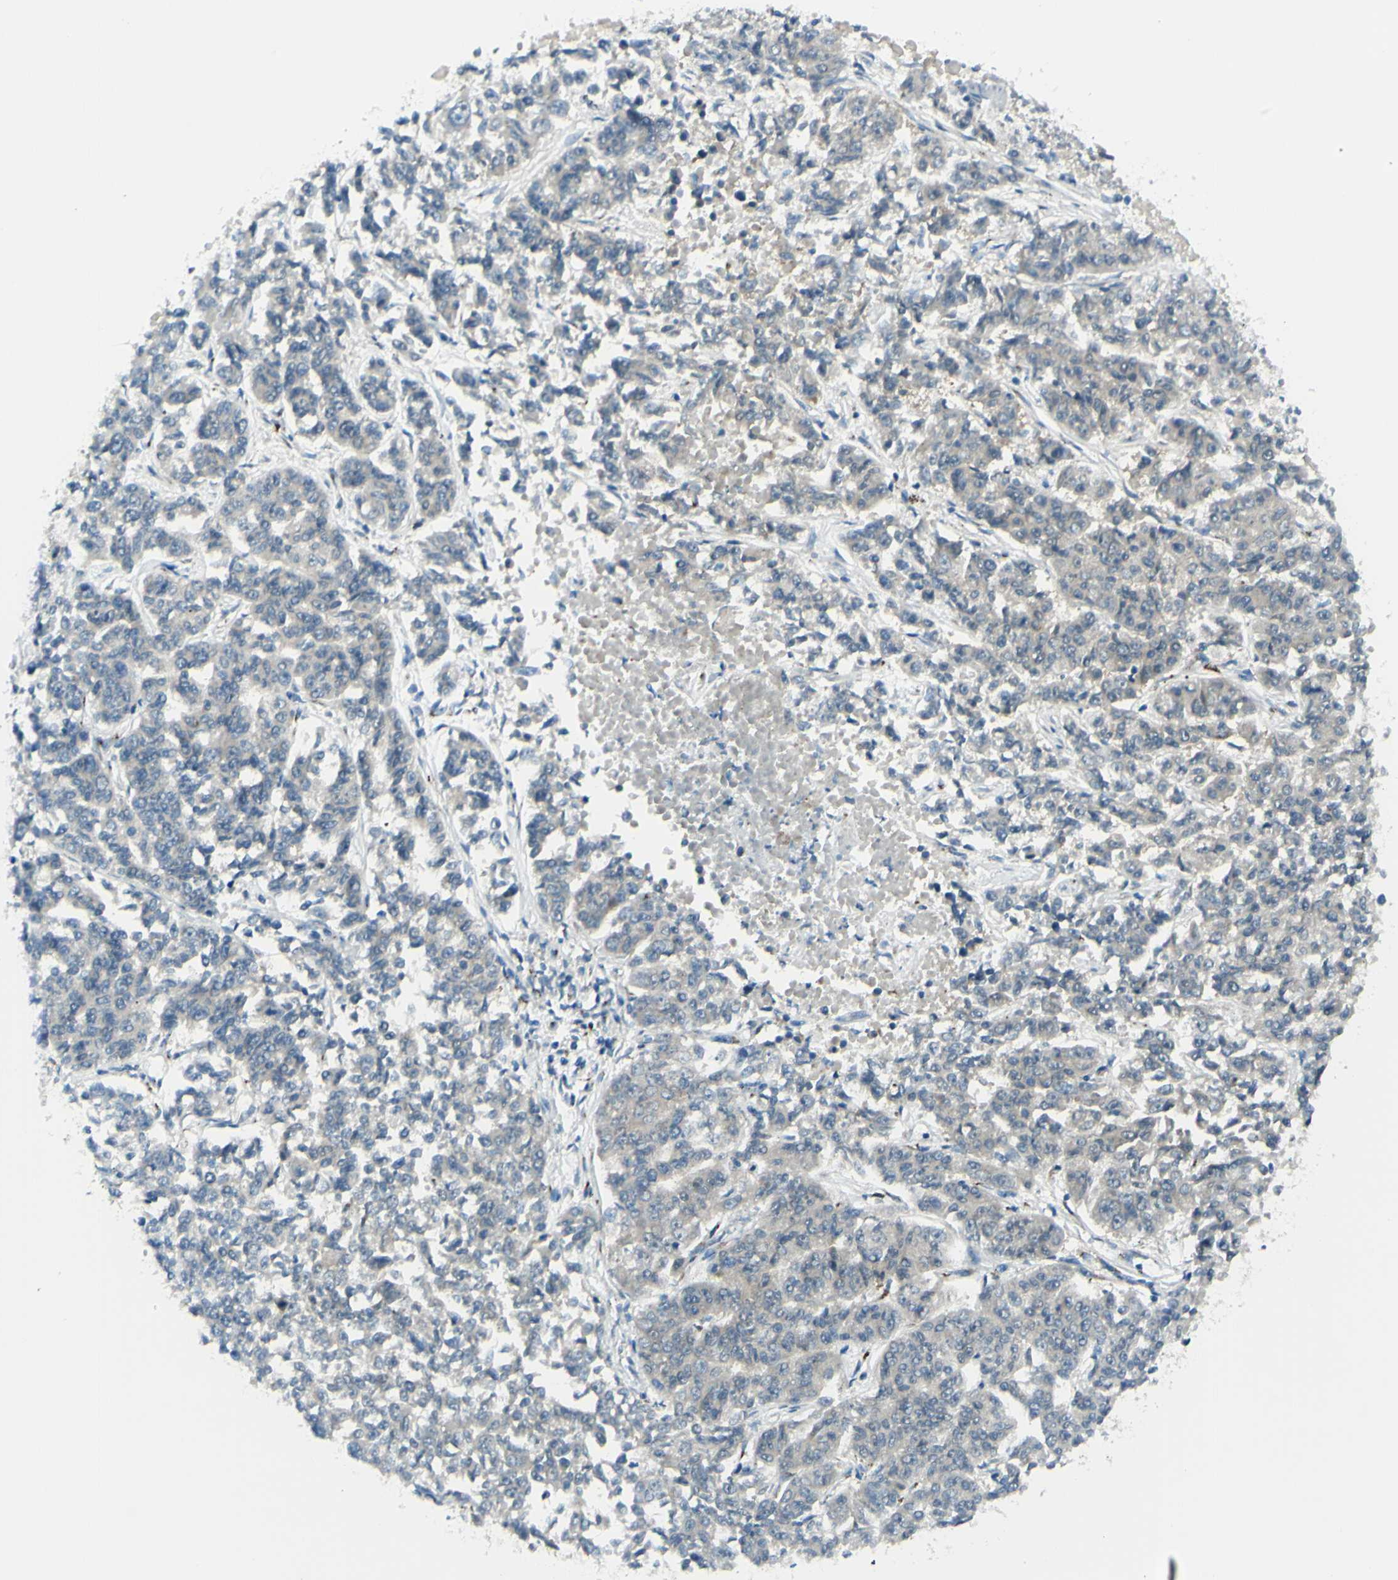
{"staining": {"intensity": "negative", "quantity": "none", "location": "none"}, "tissue": "lung cancer", "cell_type": "Tumor cells", "image_type": "cancer", "snomed": [{"axis": "morphology", "description": "Adenocarcinoma, NOS"}, {"axis": "topography", "description": "Lung"}], "caption": "Tumor cells are negative for protein expression in human adenocarcinoma (lung).", "gene": "B4GALT1", "patient": {"sex": "male", "age": 84}}